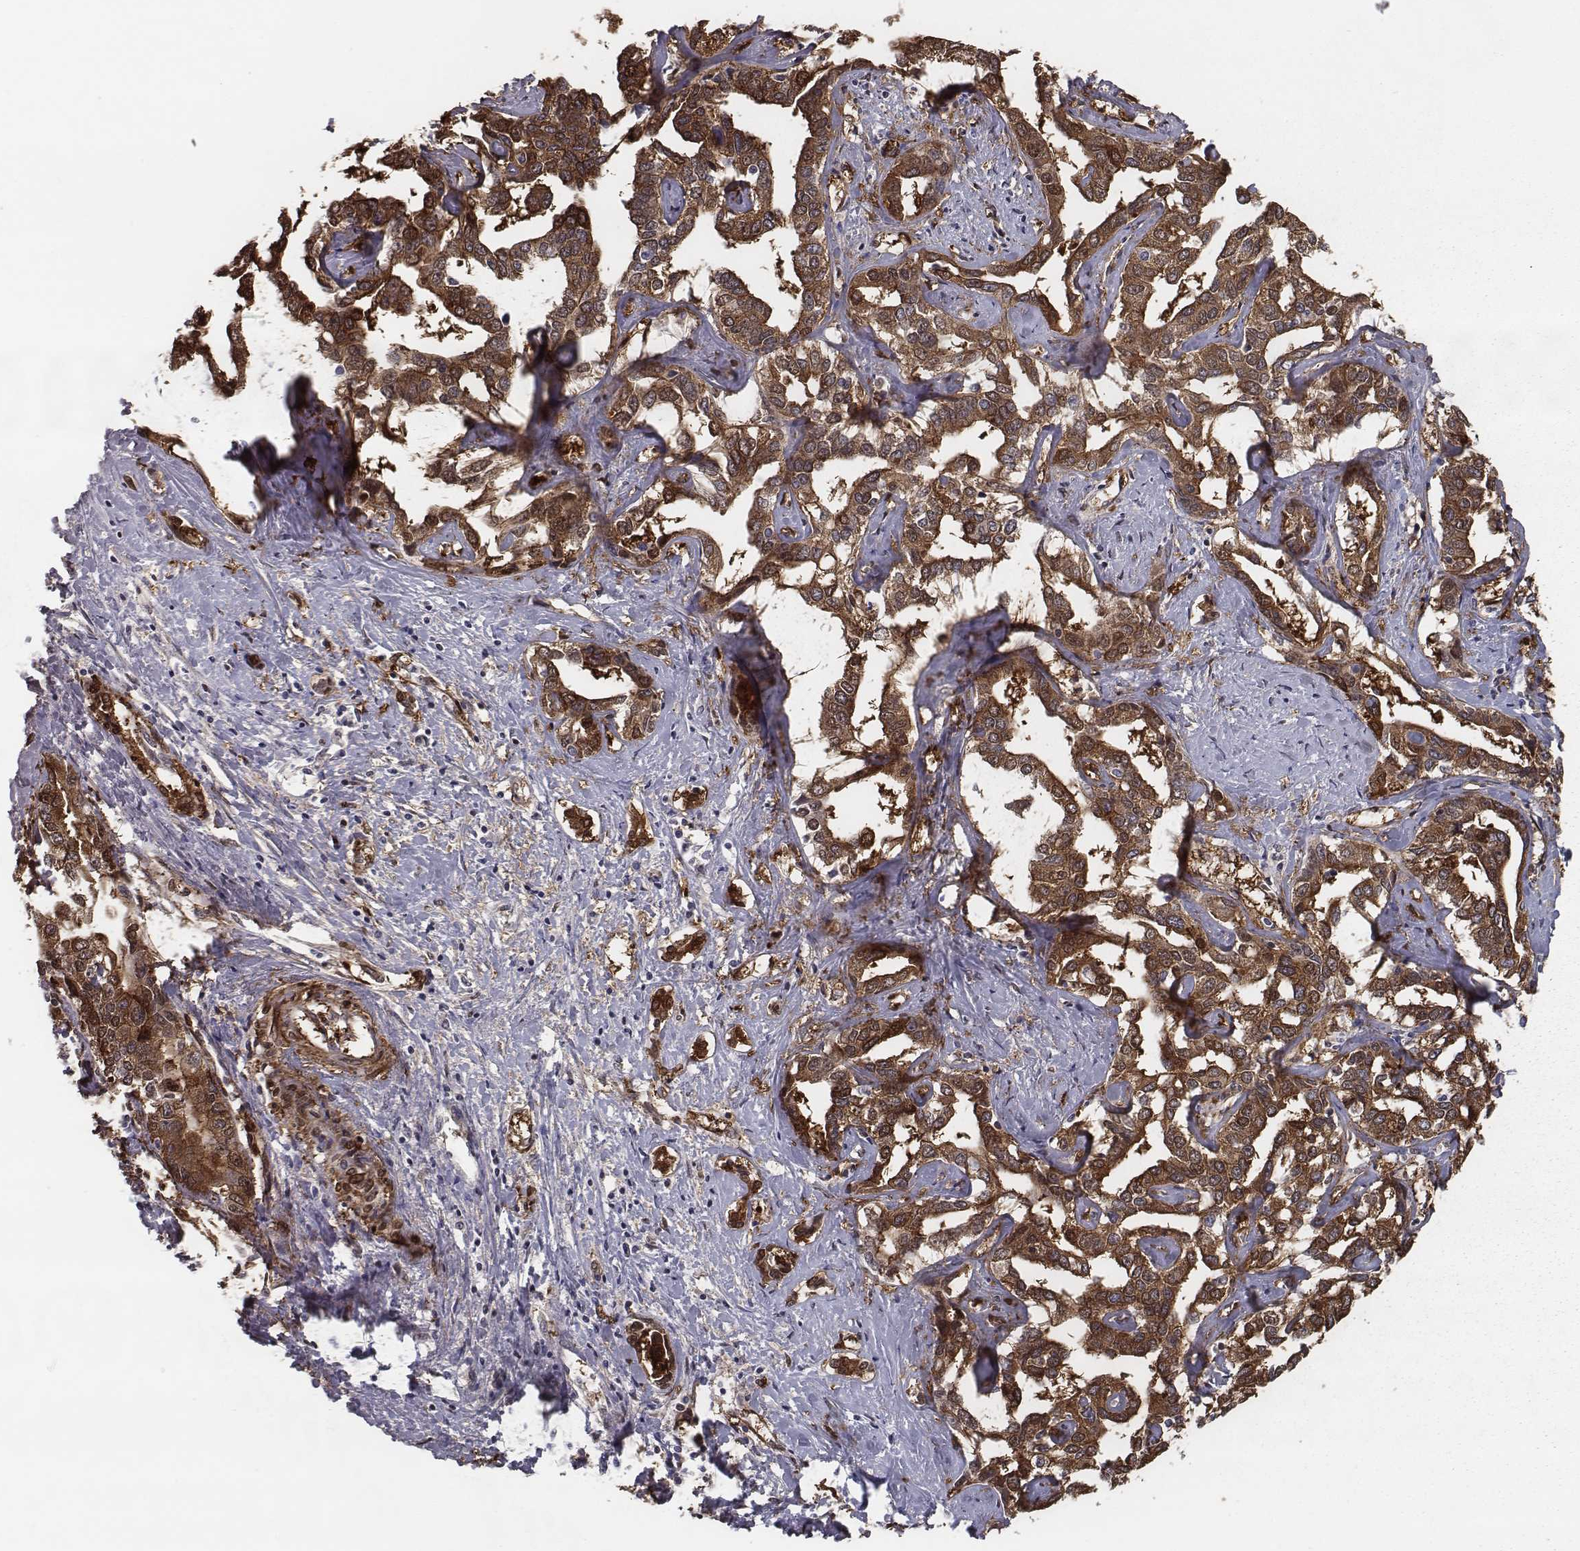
{"staining": {"intensity": "strong", "quantity": ">75%", "location": "cytoplasmic/membranous"}, "tissue": "liver cancer", "cell_type": "Tumor cells", "image_type": "cancer", "snomed": [{"axis": "morphology", "description": "Cholangiocarcinoma"}, {"axis": "topography", "description": "Liver"}], "caption": "IHC image of neoplastic tissue: human liver cancer stained using immunohistochemistry reveals high levels of strong protein expression localized specifically in the cytoplasmic/membranous of tumor cells, appearing as a cytoplasmic/membranous brown color.", "gene": "ISYNA1", "patient": {"sex": "male", "age": 59}}